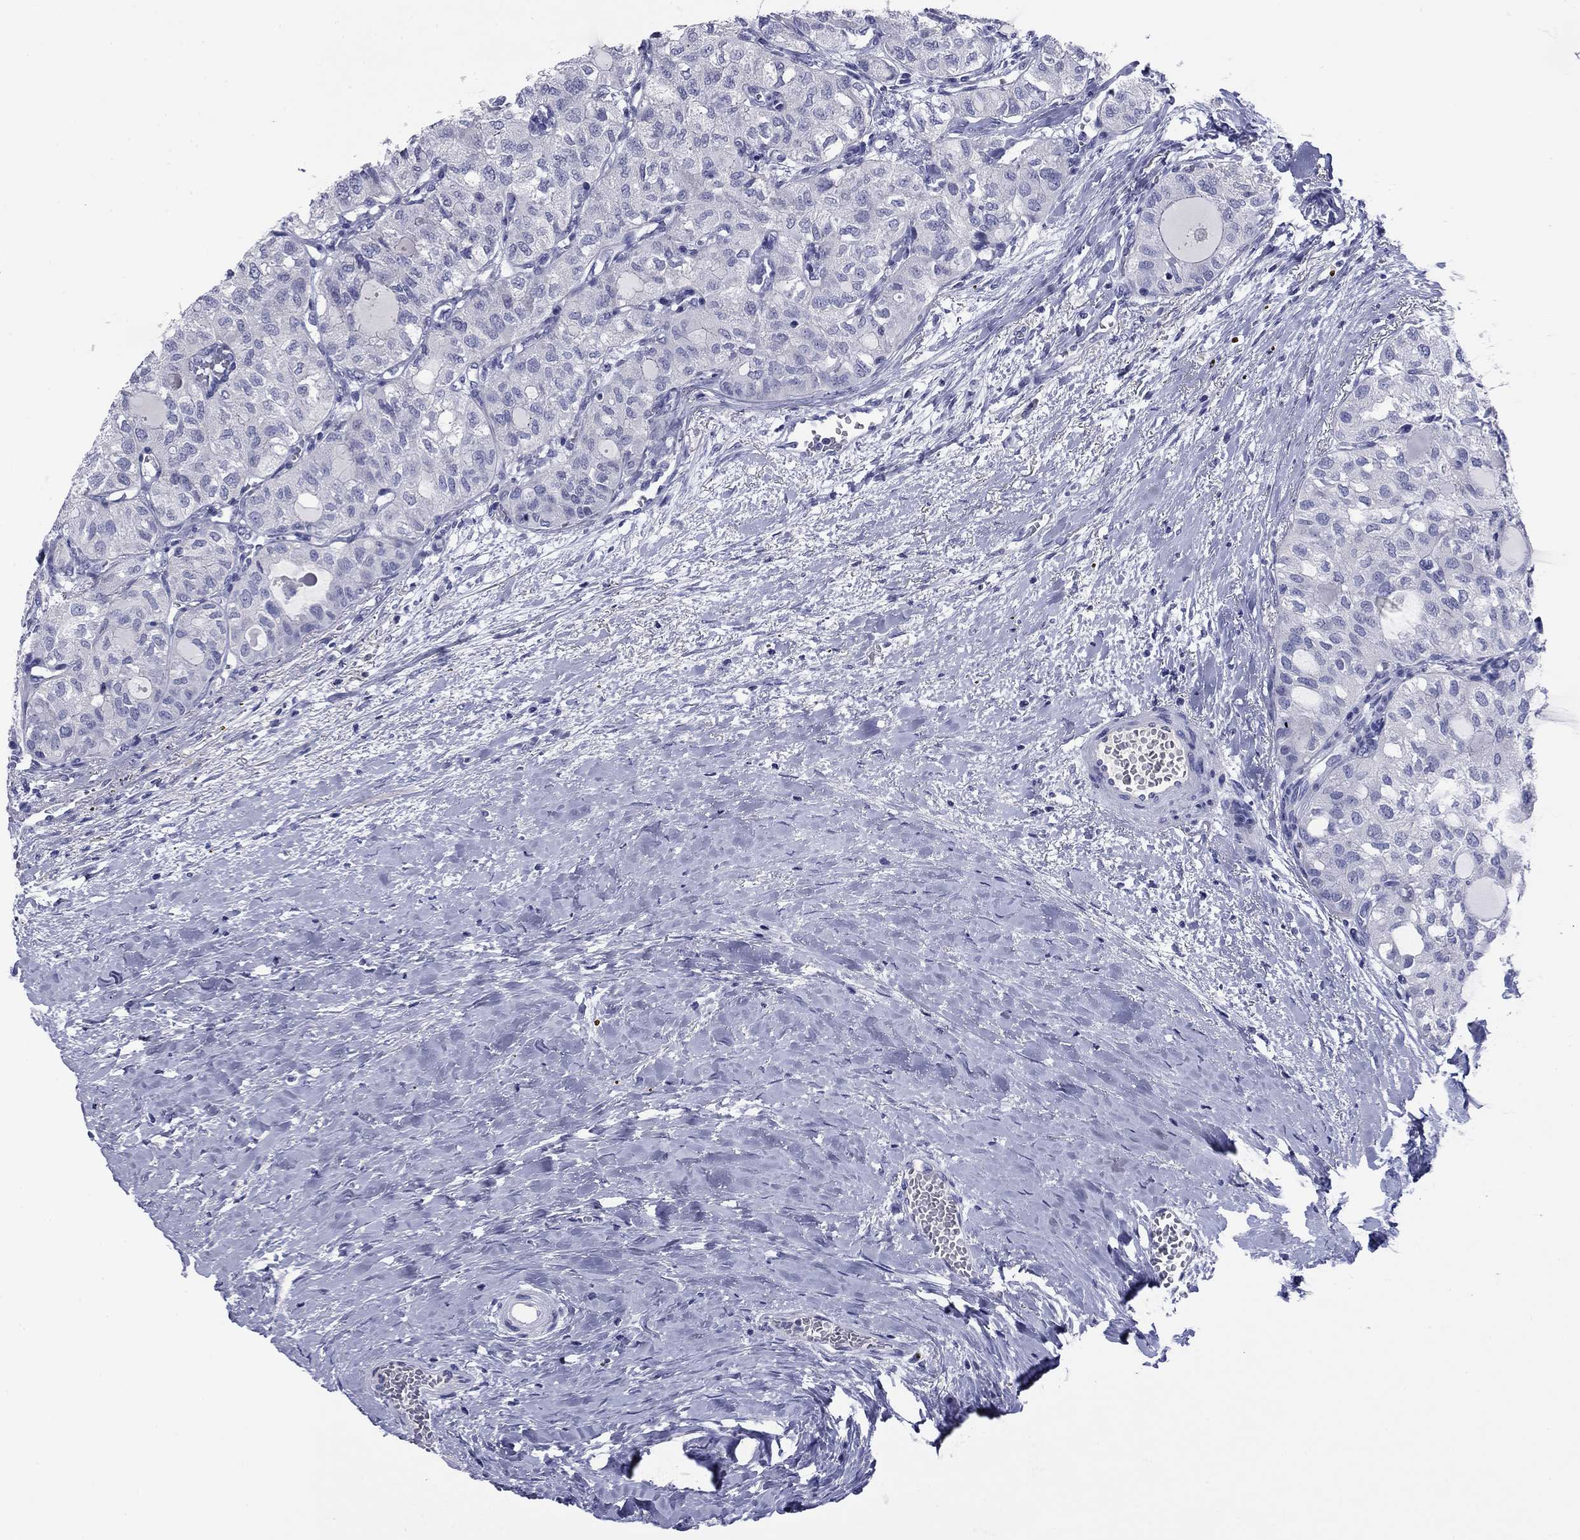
{"staining": {"intensity": "negative", "quantity": "none", "location": "none"}, "tissue": "thyroid cancer", "cell_type": "Tumor cells", "image_type": "cancer", "snomed": [{"axis": "morphology", "description": "Follicular adenoma carcinoma, NOS"}, {"axis": "topography", "description": "Thyroid gland"}], "caption": "Immunohistochemistry (IHC) image of neoplastic tissue: thyroid cancer (follicular adenoma carcinoma) stained with DAB displays no significant protein positivity in tumor cells. (Brightfield microscopy of DAB immunohistochemistry (IHC) at high magnification).", "gene": "ABCC2", "patient": {"sex": "male", "age": 75}}